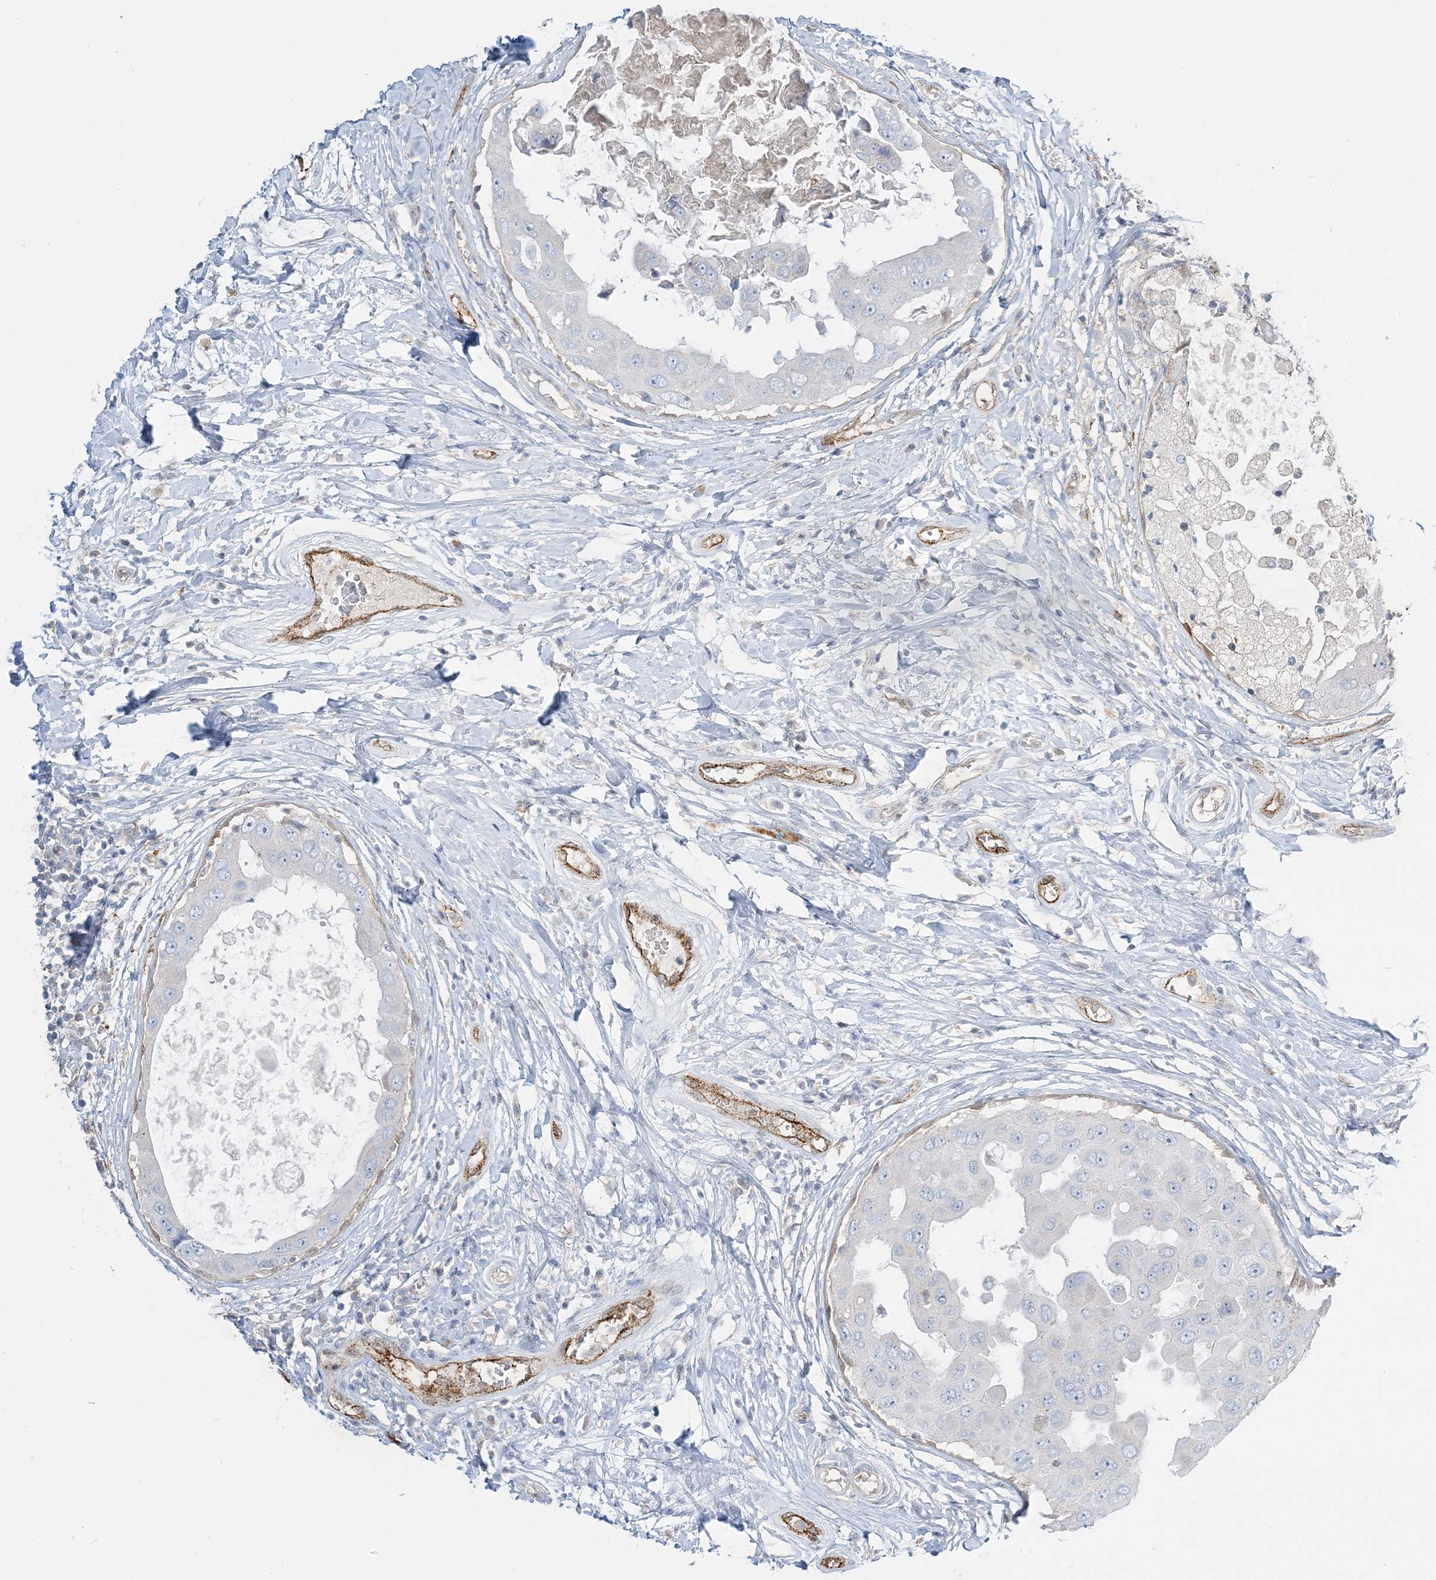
{"staining": {"intensity": "negative", "quantity": "none", "location": "none"}, "tissue": "breast cancer", "cell_type": "Tumor cells", "image_type": "cancer", "snomed": [{"axis": "morphology", "description": "Duct carcinoma"}, {"axis": "topography", "description": "Breast"}], "caption": "Human breast cancer (invasive ductal carcinoma) stained for a protein using immunohistochemistry (IHC) displays no expression in tumor cells.", "gene": "INPP1", "patient": {"sex": "female", "age": 27}}